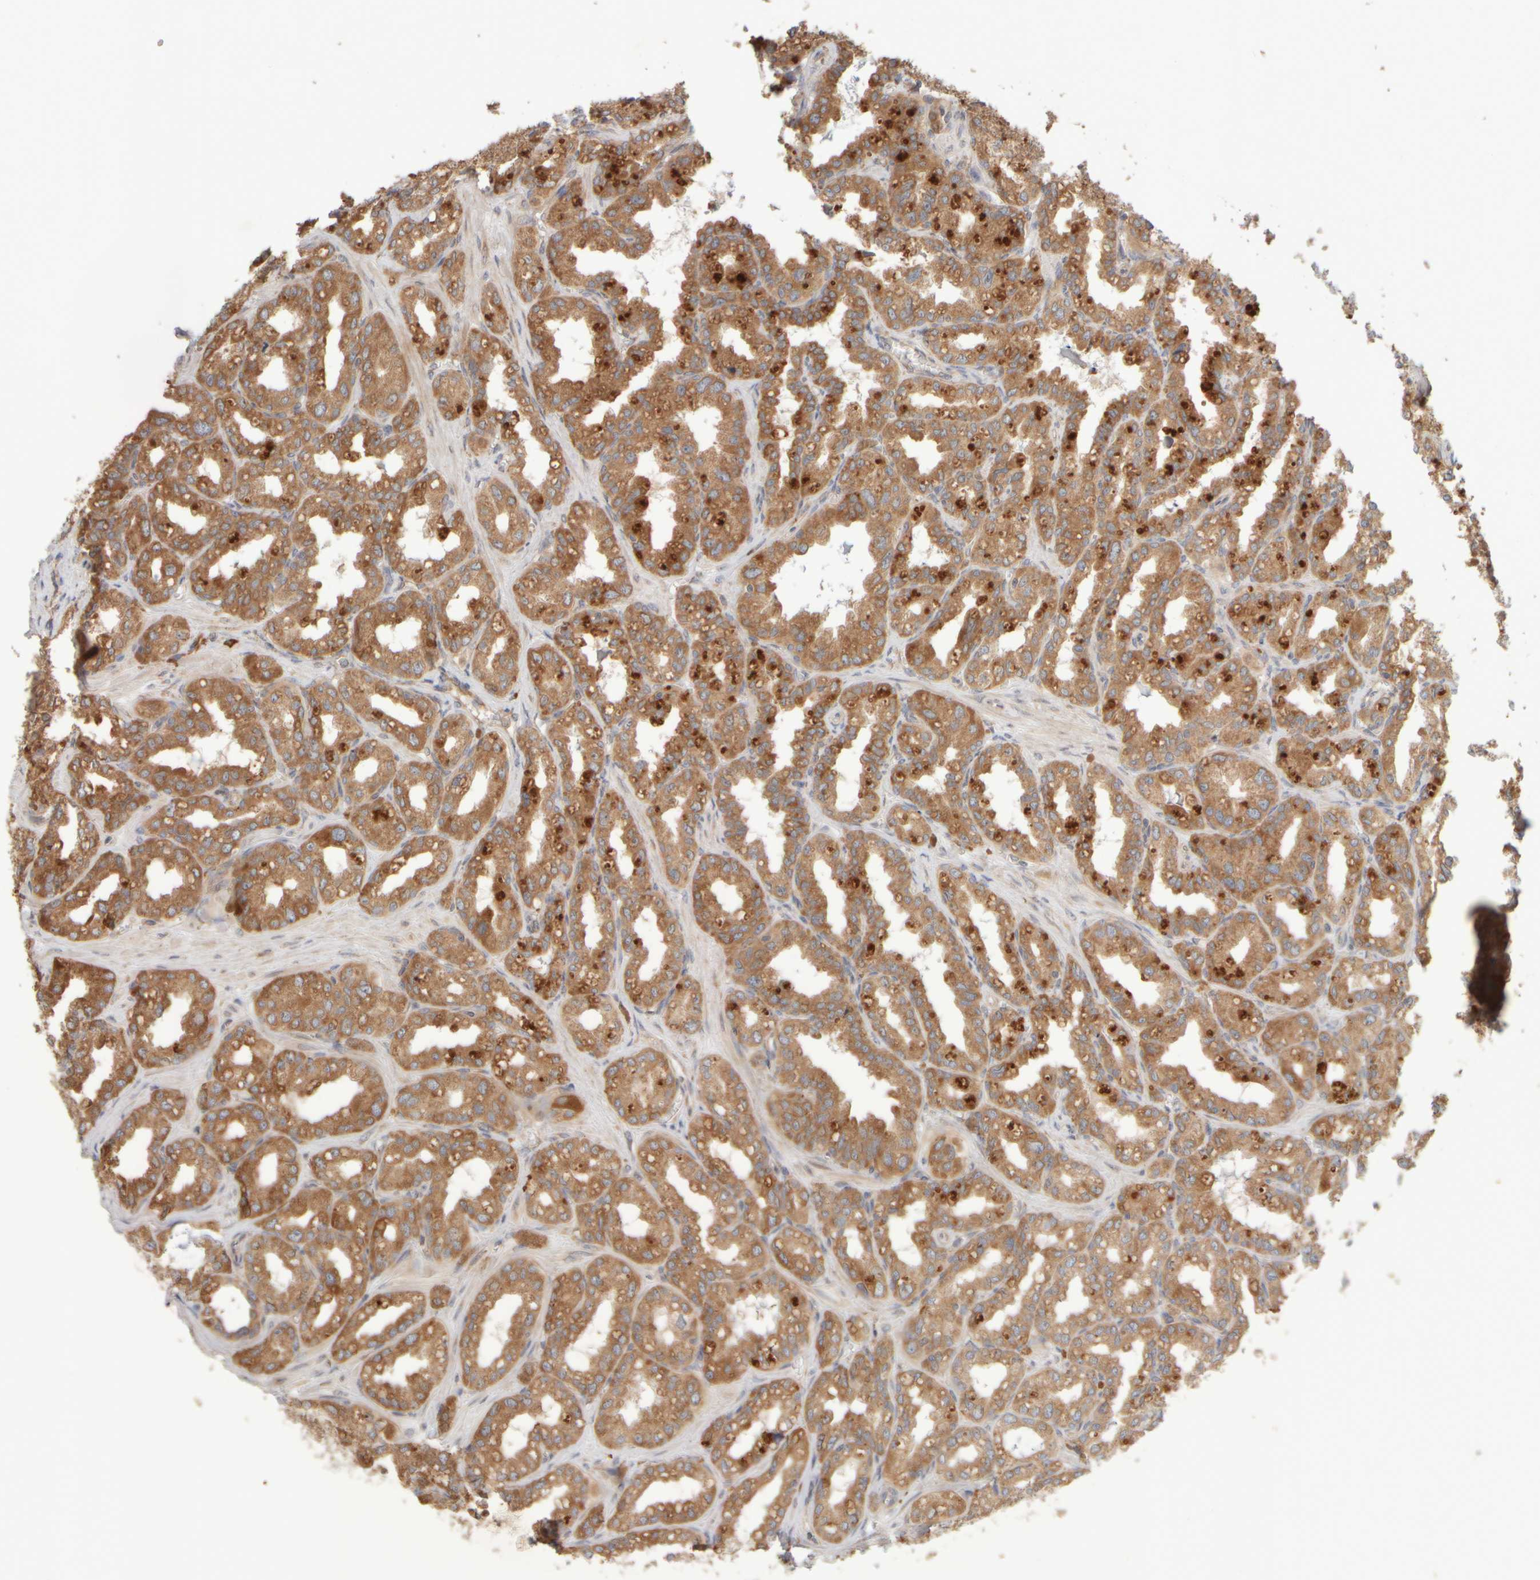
{"staining": {"intensity": "moderate", "quantity": ">75%", "location": "cytoplasmic/membranous"}, "tissue": "seminal vesicle", "cell_type": "Glandular cells", "image_type": "normal", "snomed": [{"axis": "morphology", "description": "Normal tissue, NOS"}, {"axis": "topography", "description": "Prostate"}, {"axis": "topography", "description": "Seminal veicle"}], "caption": "A histopathology image of human seminal vesicle stained for a protein displays moderate cytoplasmic/membranous brown staining in glandular cells. (DAB IHC with brightfield microscopy, high magnification).", "gene": "EIF2B3", "patient": {"sex": "male", "age": 51}}